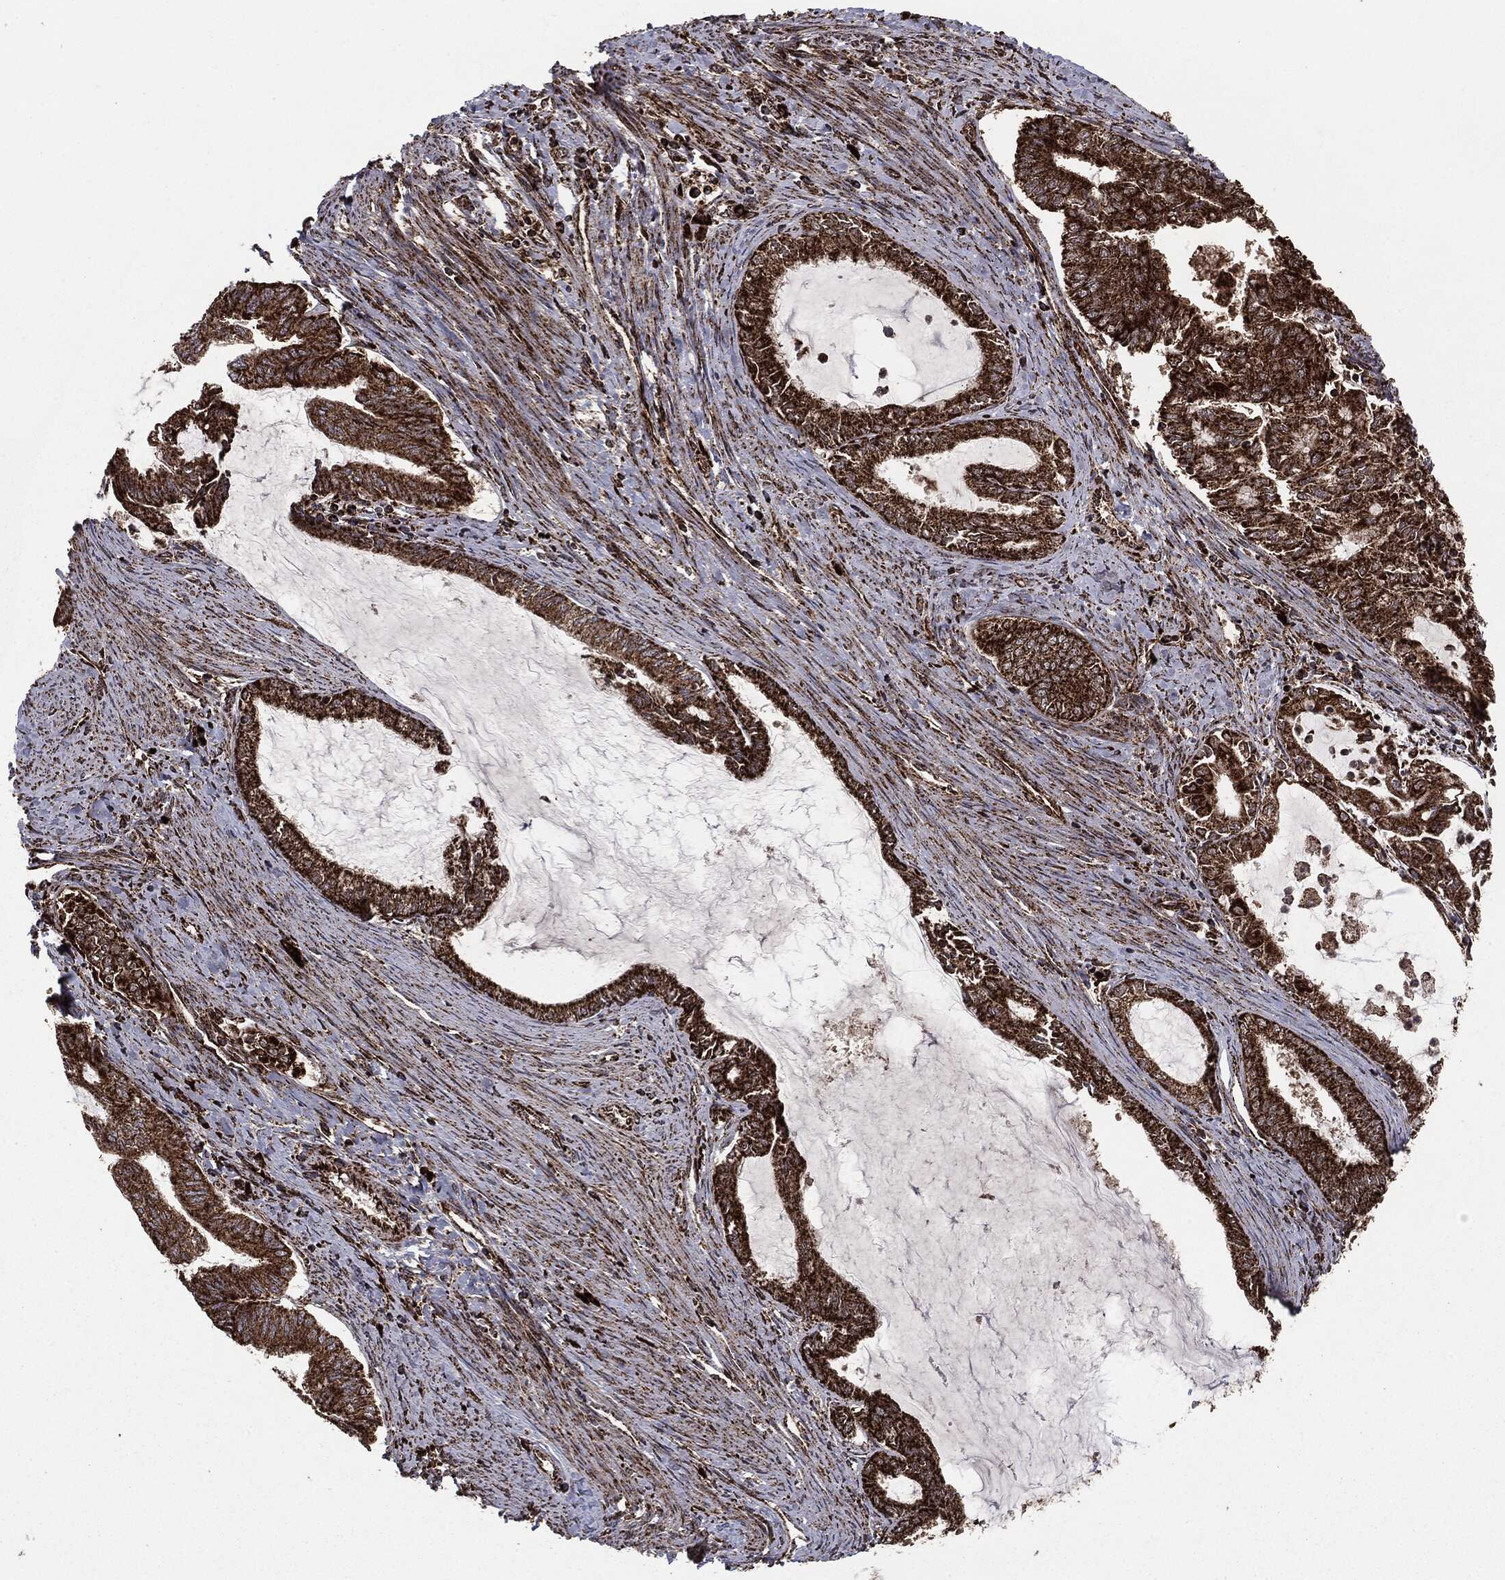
{"staining": {"intensity": "strong", "quantity": ">75%", "location": "cytoplasmic/membranous"}, "tissue": "endometrial cancer", "cell_type": "Tumor cells", "image_type": "cancer", "snomed": [{"axis": "morphology", "description": "Adenocarcinoma, NOS"}, {"axis": "topography", "description": "Endometrium"}], "caption": "This image exhibits endometrial cancer stained with immunohistochemistry (IHC) to label a protein in brown. The cytoplasmic/membranous of tumor cells show strong positivity for the protein. Nuclei are counter-stained blue.", "gene": "MAP2K1", "patient": {"sex": "female", "age": 86}}